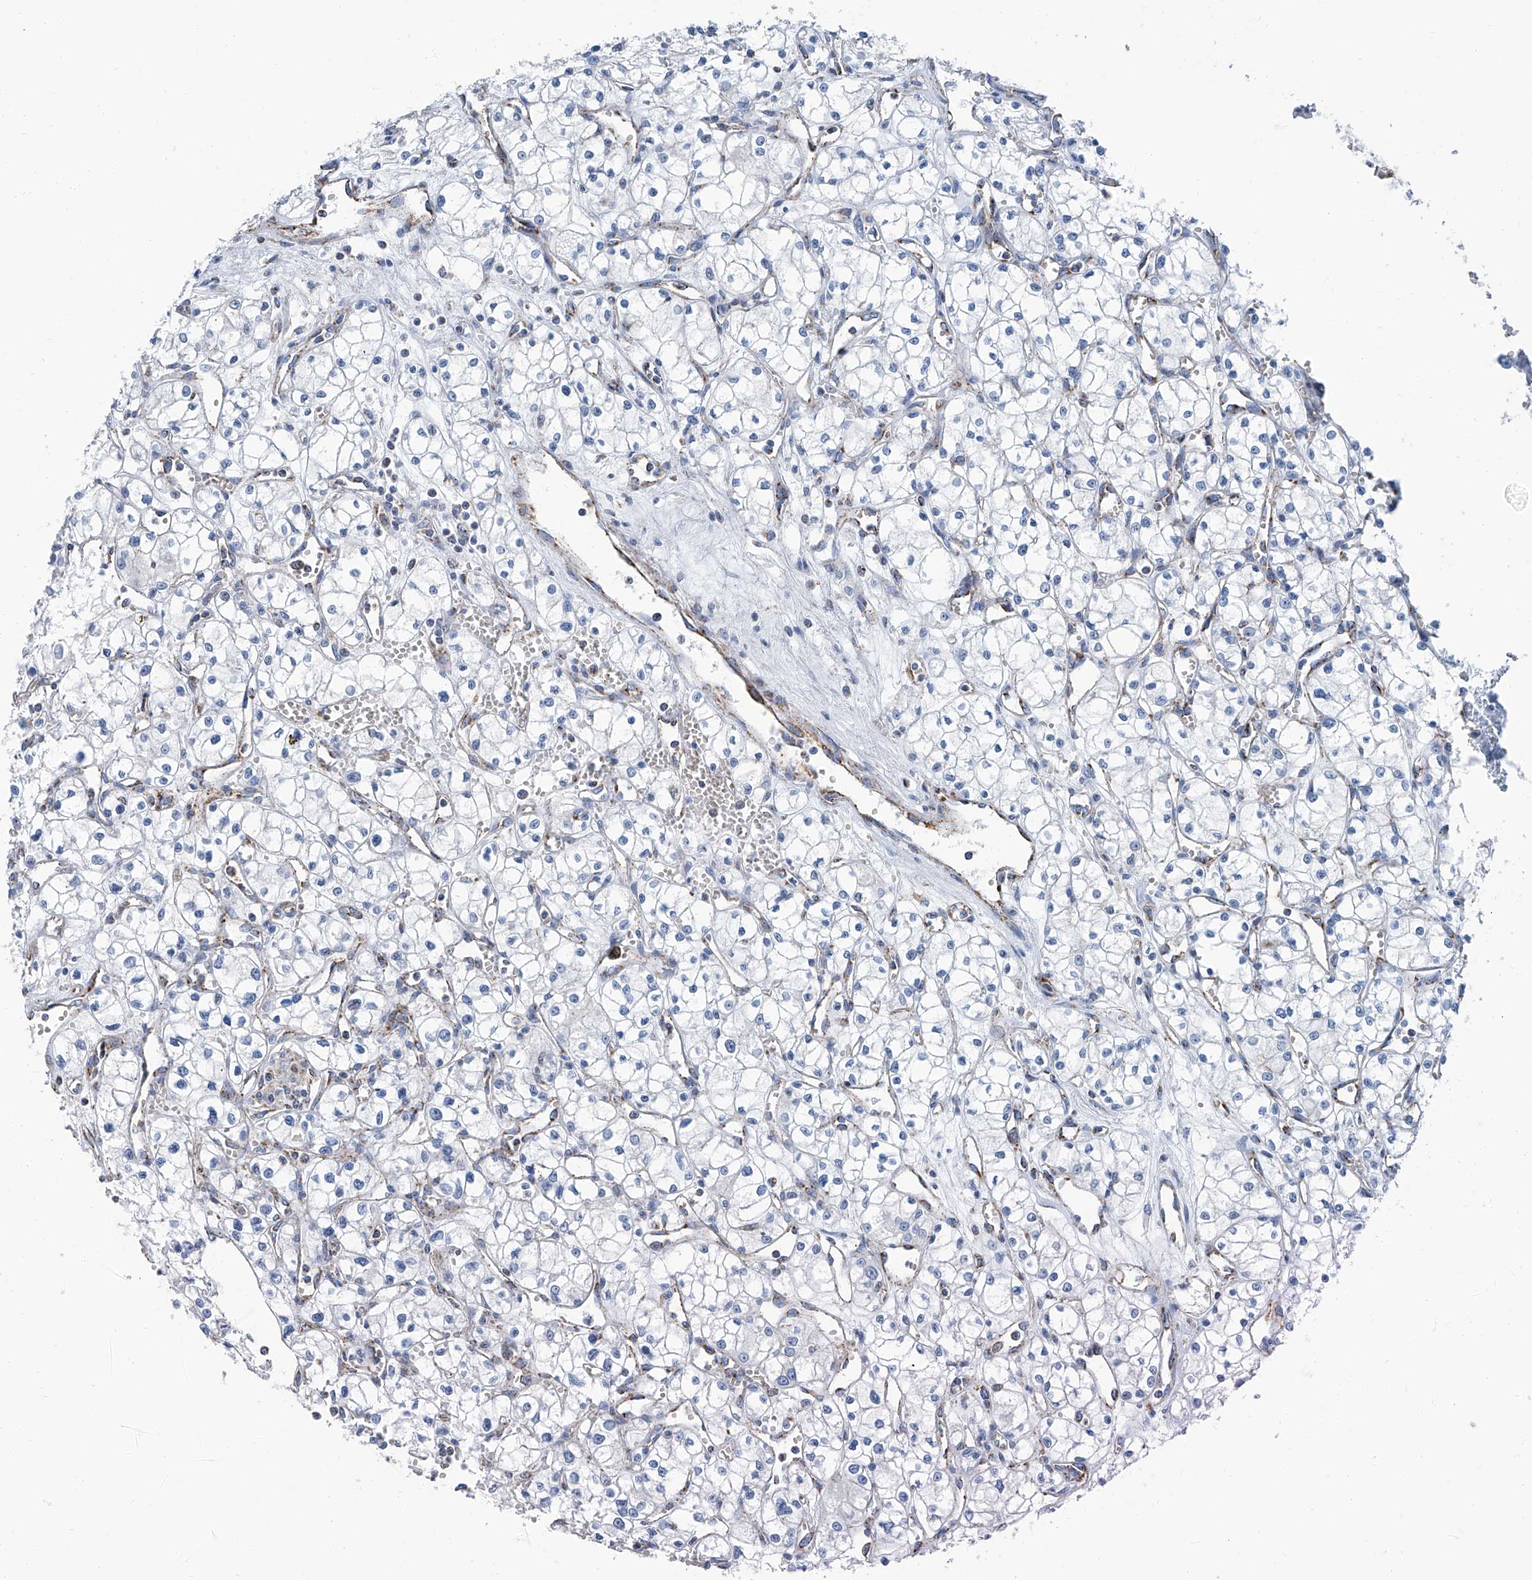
{"staining": {"intensity": "negative", "quantity": "none", "location": "none"}, "tissue": "renal cancer", "cell_type": "Tumor cells", "image_type": "cancer", "snomed": [{"axis": "morphology", "description": "Adenocarcinoma, NOS"}, {"axis": "topography", "description": "Kidney"}], "caption": "This is a image of immunohistochemistry (IHC) staining of renal cancer (adenocarcinoma), which shows no positivity in tumor cells.", "gene": "MT-ND1", "patient": {"sex": "male", "age": 59}}